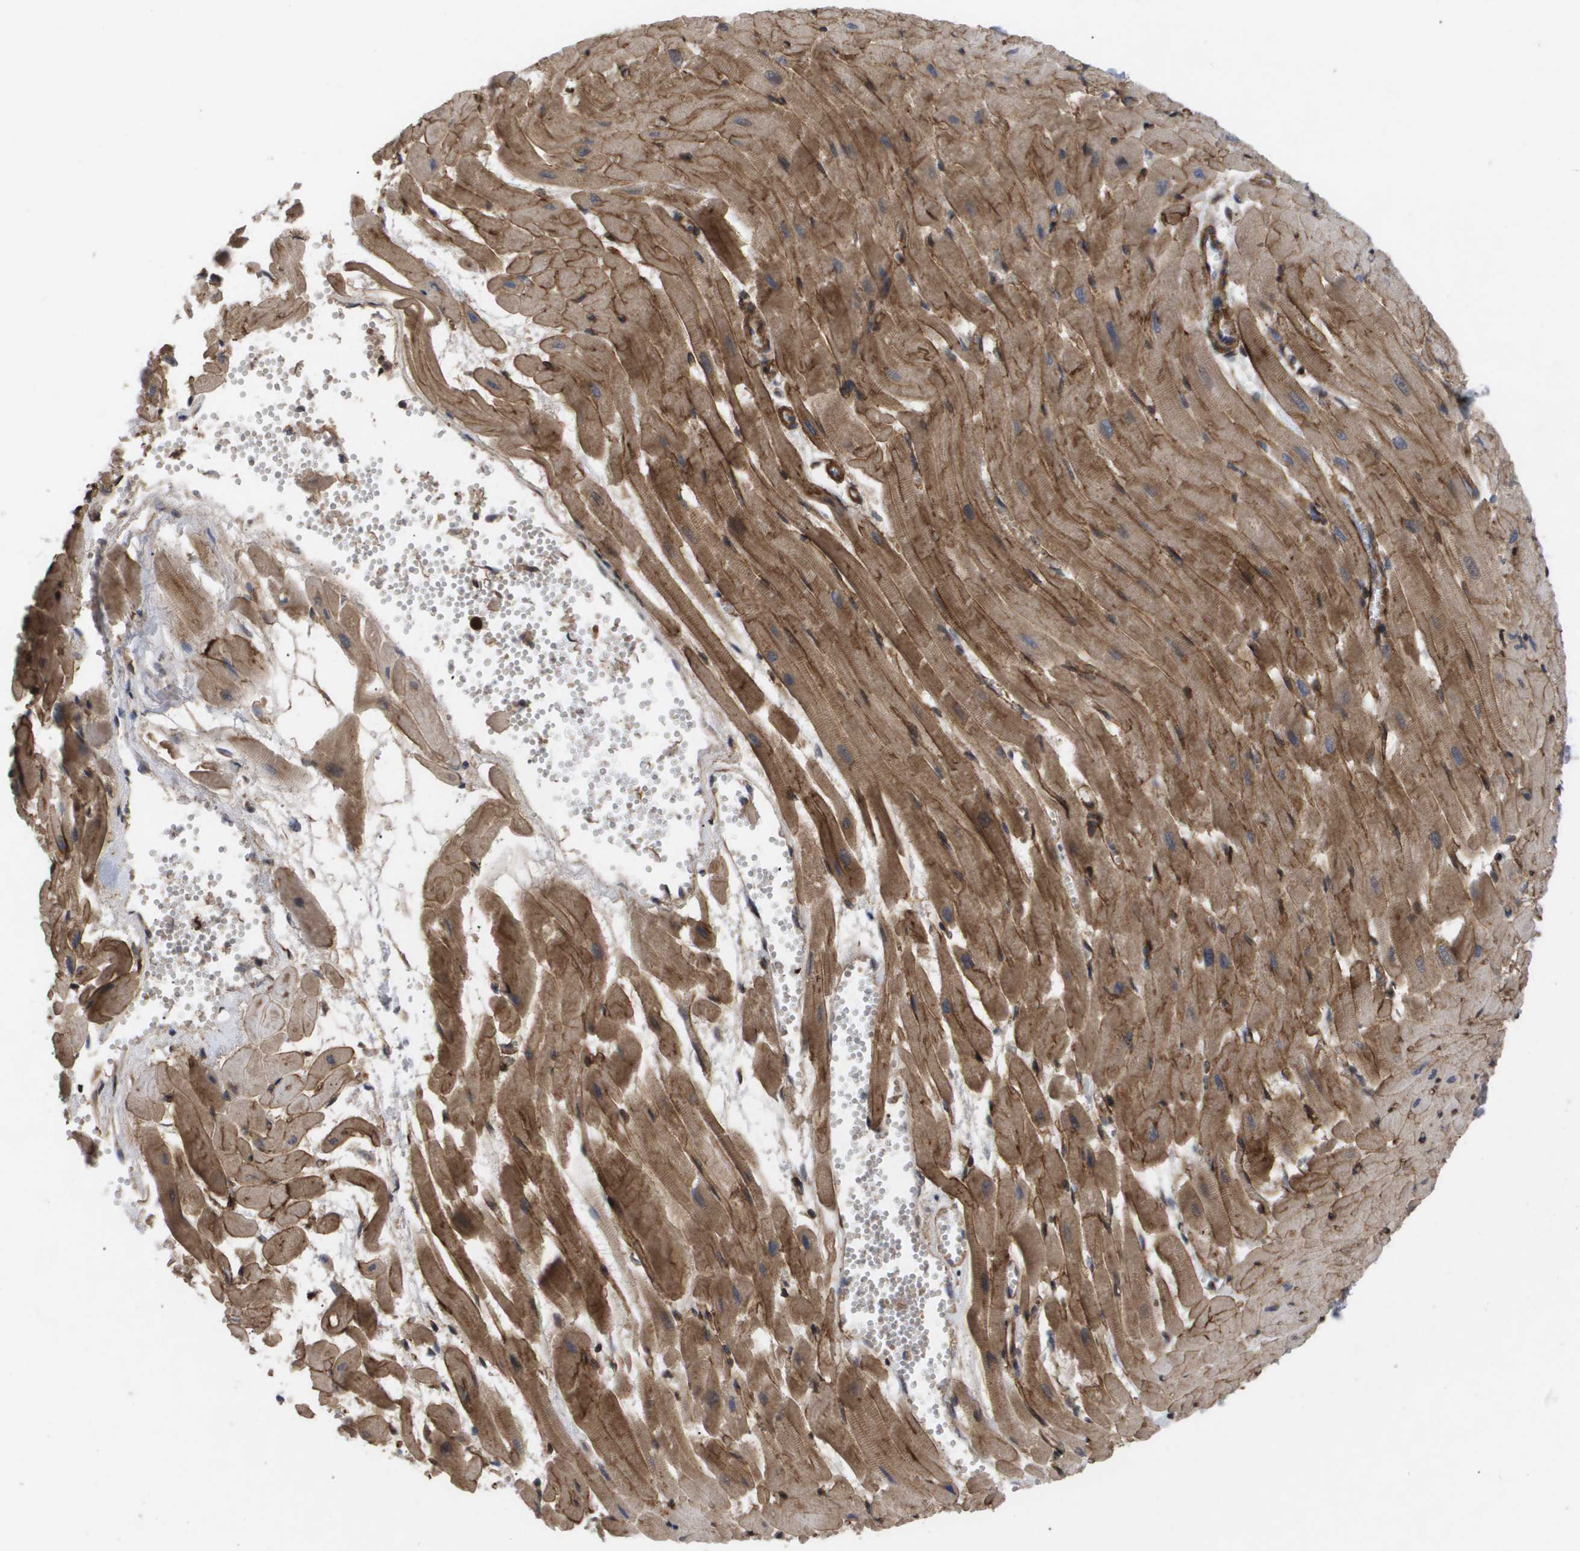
{"staining": {"intensity": "moderate", "quantity": ">75%", "location": "cytoplasmic/membranous"}, "tissue": "heart muscle", "cell_type": "Cardiomyocytes", "image_type": "normal", "snomed": [{"axis": "morphology", "description": "Normal tissue, NOS"}, {"axis": "topography", "description": "Heart"}], "caption": "Heart muscle stained with immunohistochemistry (IHC) demonstrates moderate cytoplasmic/membranous expression in approximately >75% of cardiomyocytes. Using DAB (brown) and hematoxylin (blue) stains, captured at high magnification using brightfield microscopy.", "gene": "TNS1", "patient": {"sex": "female", "age": 19}}